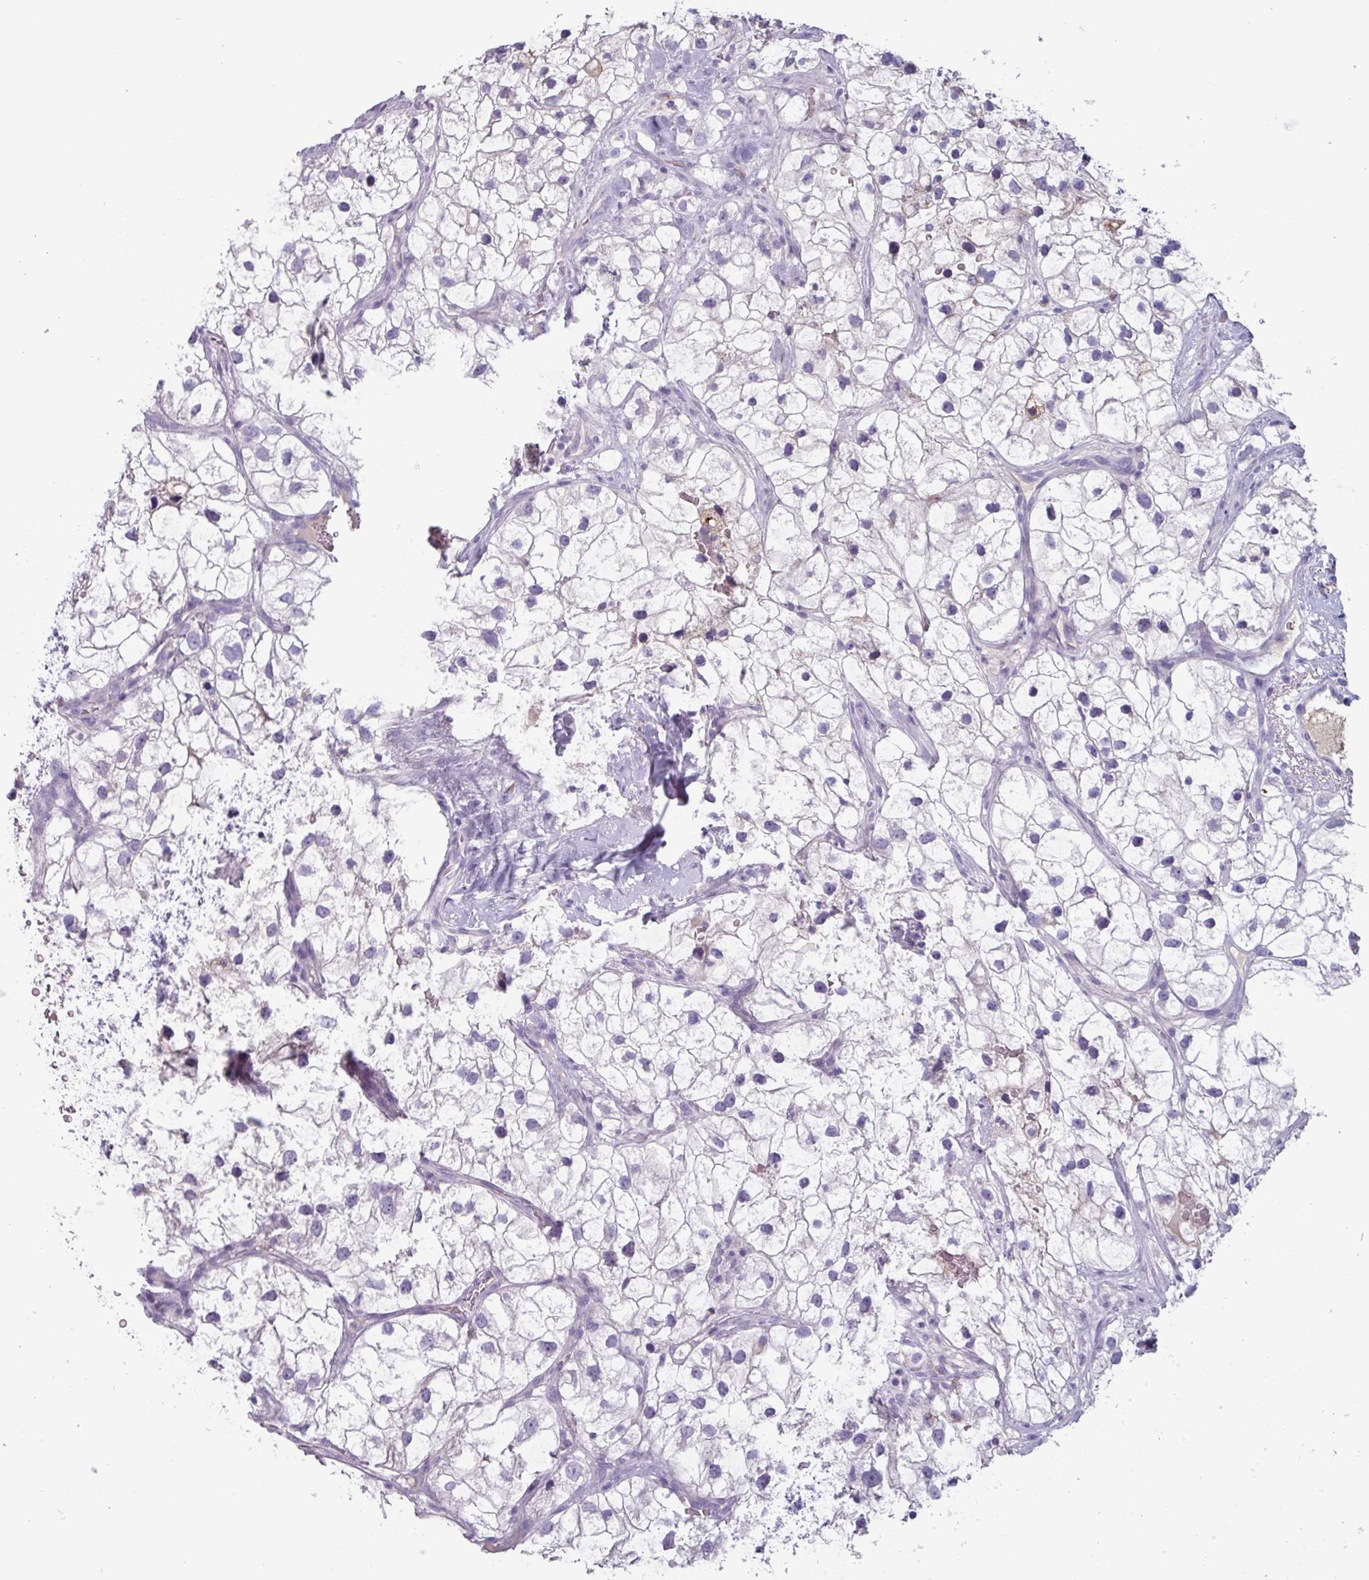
{"staining": {"intensity": "negative", "quantity": "none", "location": "none"}, "tissue": "renal cancer", "cell_type": "Tumor cells", "image_type": "cancer", "snomed": [{"axis": "morphology", "description": "Adenocarcinoma, NOS"}, {"axis": "topography", "description": "Kidney"}], "caption": "Renal cancer stained for a protein using immunohistochemistry shows no staining tumor cells.", "gene": "OR2T10", "patient": {"sex": "male", "age": 59}}